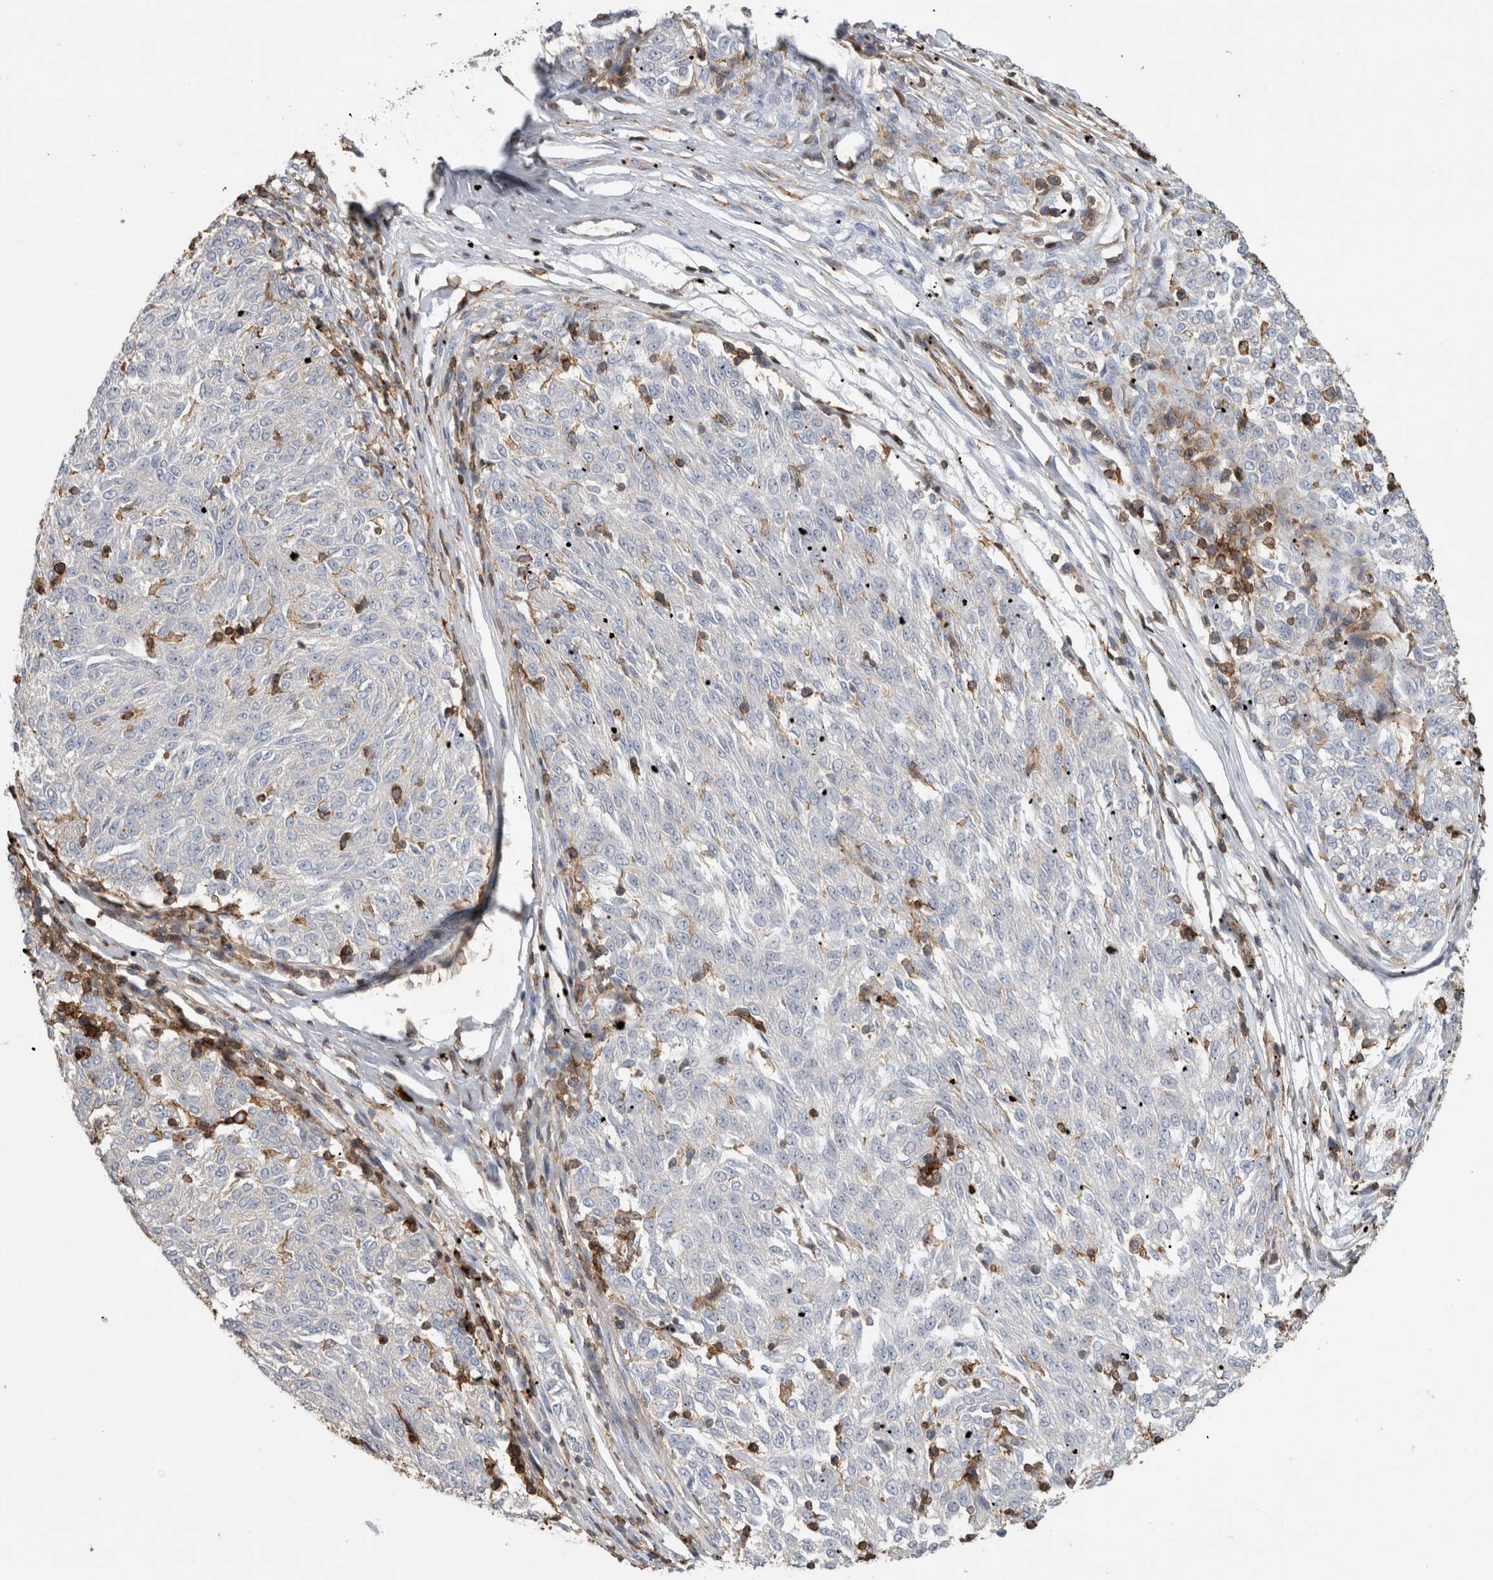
{"staining": {"intensity": "negative", "quantity": "none", "location": "none"}, "tissue": "melanoma", "cell_type": "Tumor cells", "image_type": "cancer", "snomed": [{"axis": "morphology", "description": "Malignant melanoma, NOS"}, {"axis": "topography", "description": "Skin"}], "caption": "This is an IHC image of melanoma. There is no staining in tumor cells.", "gene": "GPER1", "patient": {"sex": "female", "age": 72}}